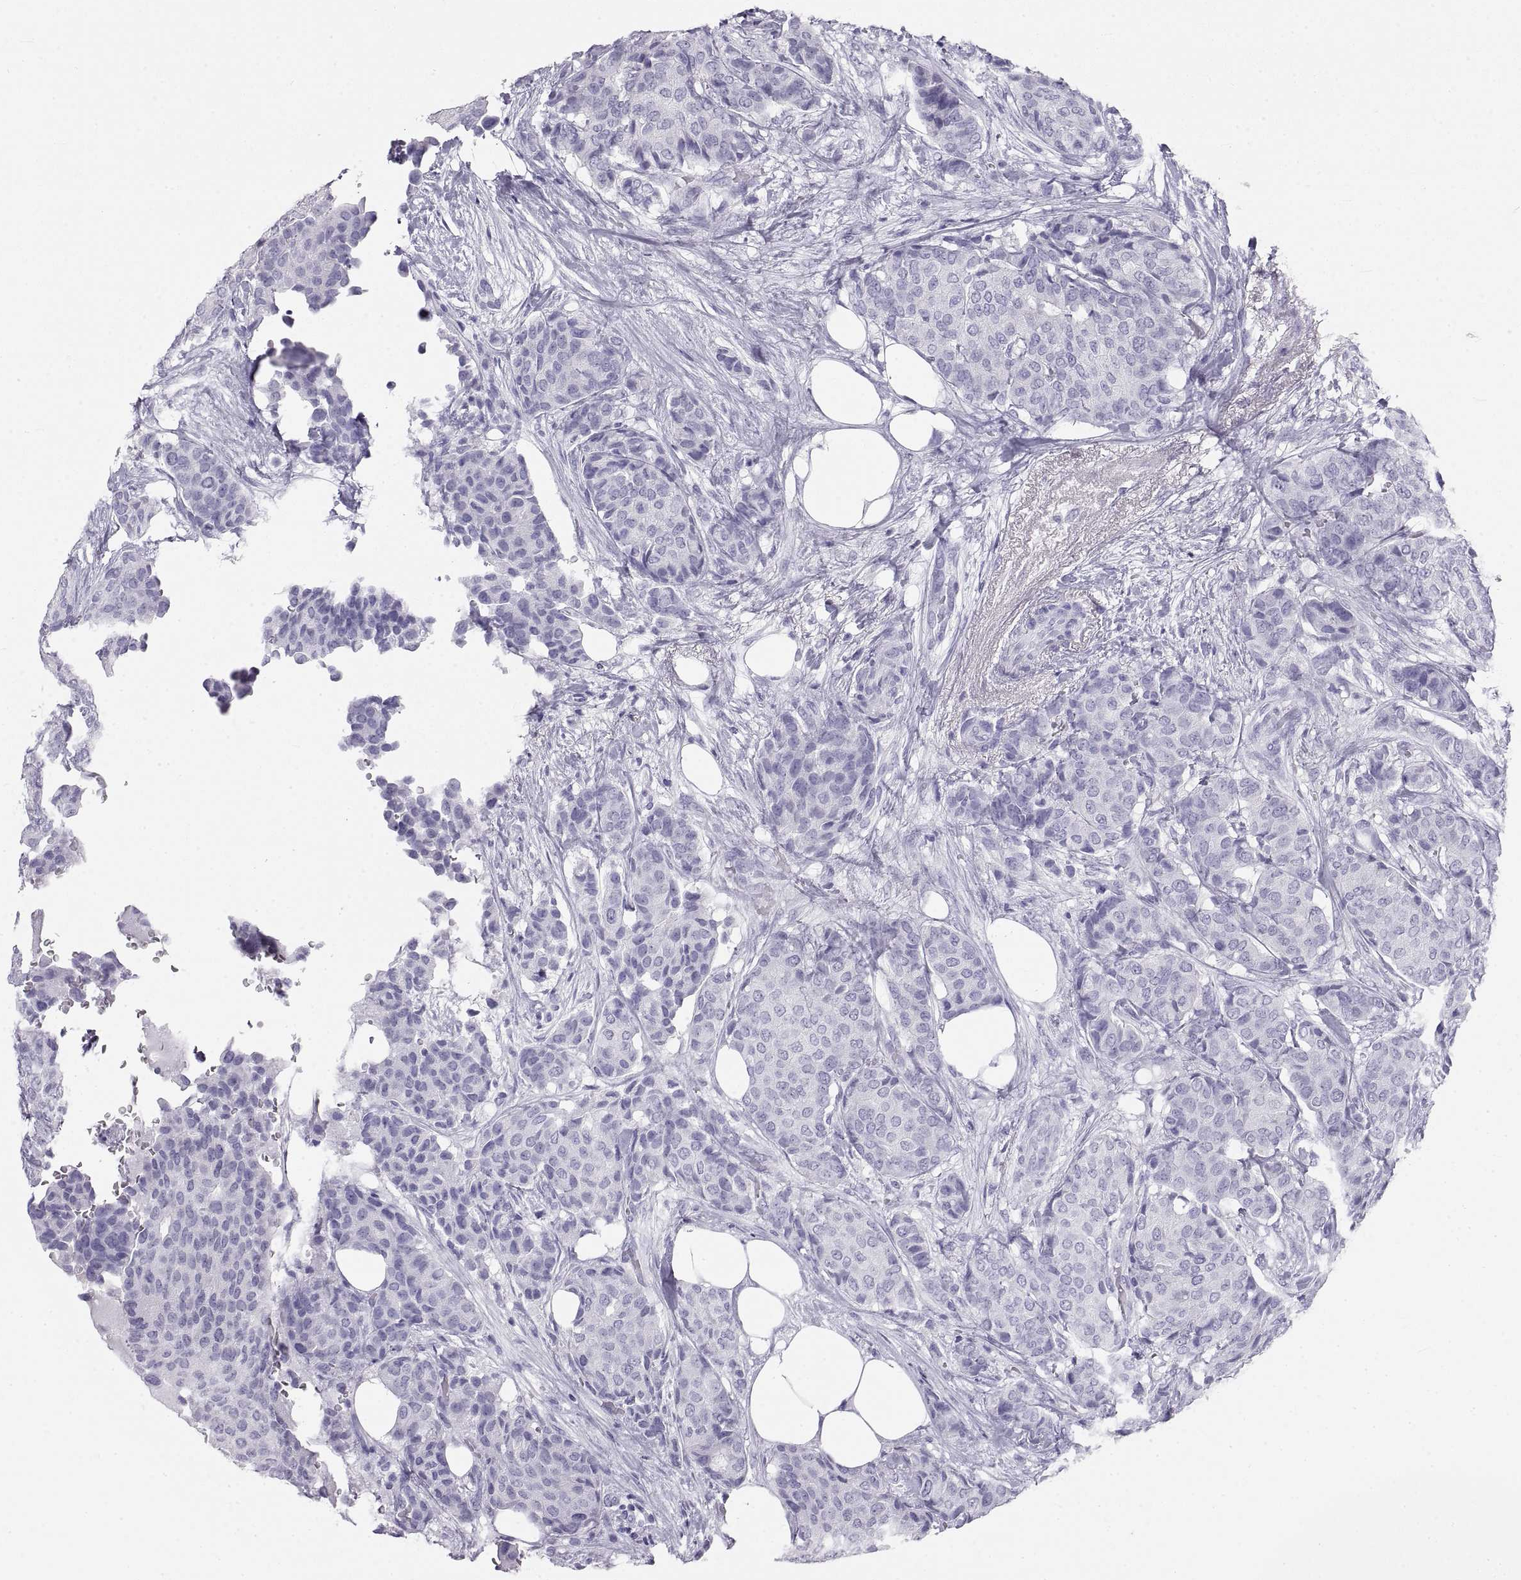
{"staining": {"intensity": "negative", "quantity": "none", "location": "none"}, "tissue": "breast cancer", "cell_type": "Tumor cells", "image_type": "cancer", "snomed": [{"axis": "morphology", "description": "Duct carcinoma"}, {"axis": "topography", "description": "Breast"}], "caption": "Immunohistochemical staining of human breast intraductal carcinoma shows no significant staining in tumor cells.", "gene": "RLBP1", "patient": {"sex": "female", "age": 75}}